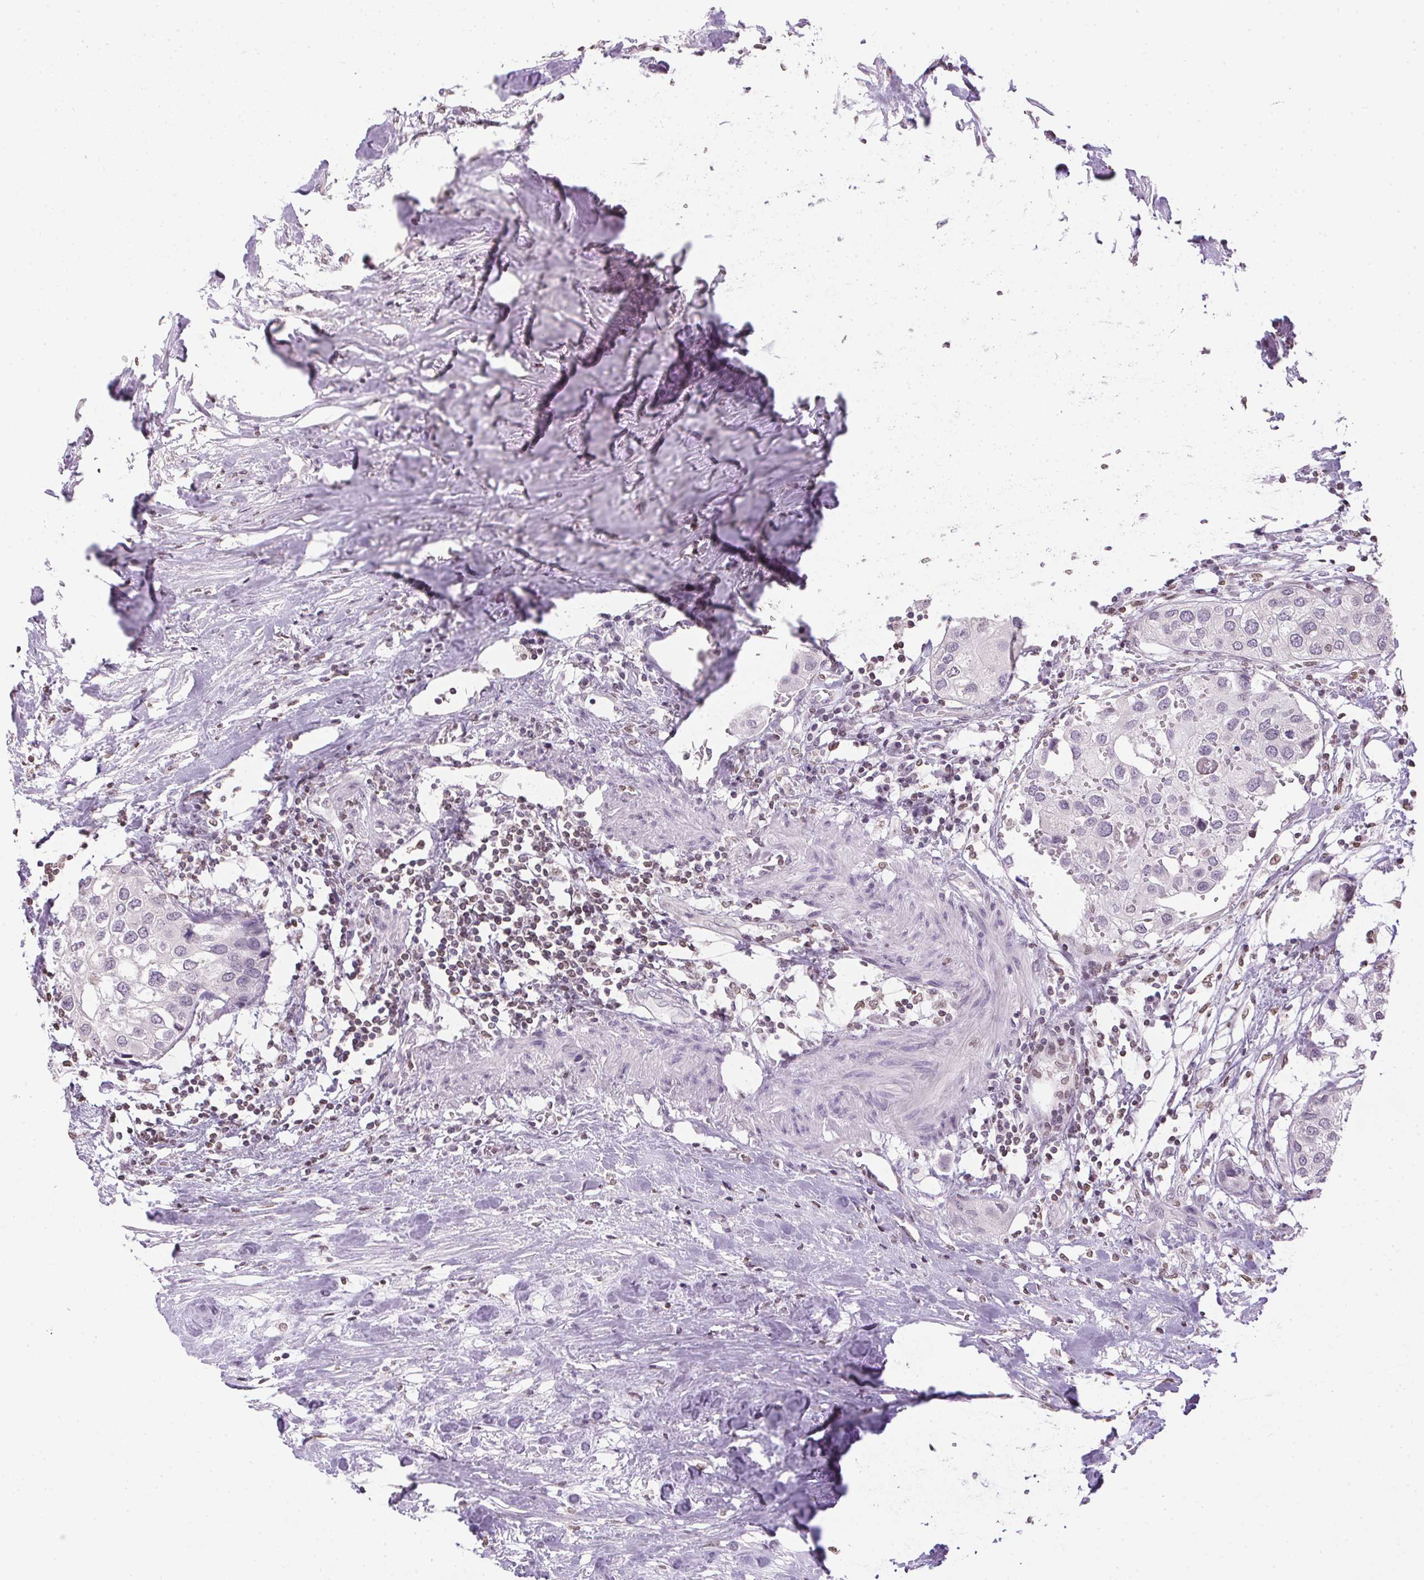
{"staining": {"intensity": "negative", "quantity": "none", "location": "none"}, "tissue": "urothelial cancer", "cell_type": "Tumor cells", "image_type": "cancer", "snomed": [{"axis": "morphology", "description": "Urothelial carcinoma, High grade"}, {"axis": "topography", "description": "Urinary bladder"}], "caption": "This is an immunohistochemistry photomicrograph of human urothelial cancer. There is no positivity in tumor cells.", "gene": "PRL", "patient": {"sex": "male", "age": 64}}